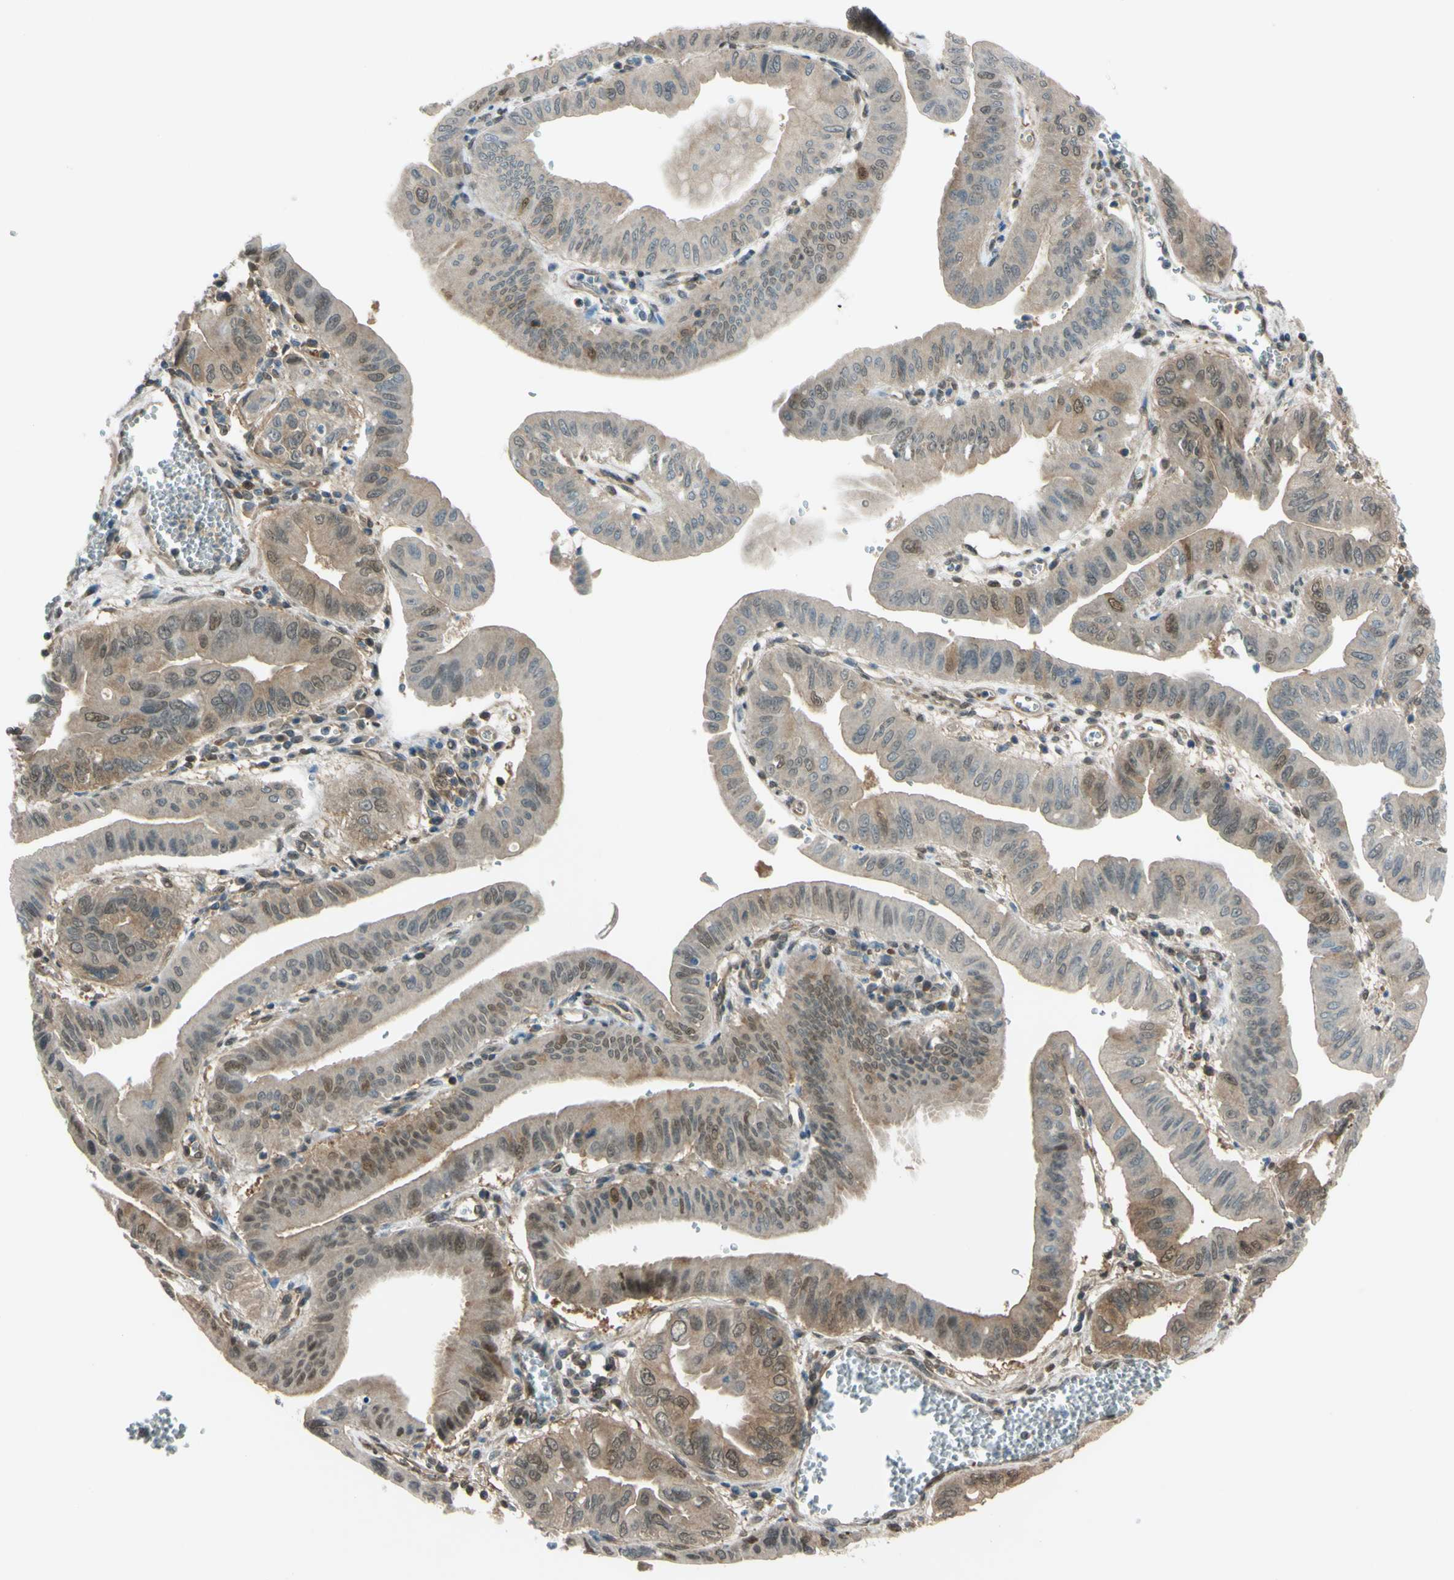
{"staining": {"intensity": "weak", "quantity": ">75%", "location": "cytoplasmic/membranous"}, "tissue": "pancreatic cancer", "cell_type": "Tumor cells", "image_type": "cancer", "snomed": [{"axis": "morphology", "description": "Normal tissue, NOS"}, {"axis": "topography", "description": "Lymph node"}], "caption": "Pancreatic cancer was stained to show a protein in brown. There is low levels of weak cytoplasmic/membranous expression in approximately >75% of tumor cells. The staining was performed using DAB to visualize the protein expression in brown, while the nuclei were stained in blue with hematoxylin (Magnification: 20x).", "gene": "YWHAQ", "patient": {"sex": "male", "age": 50}}